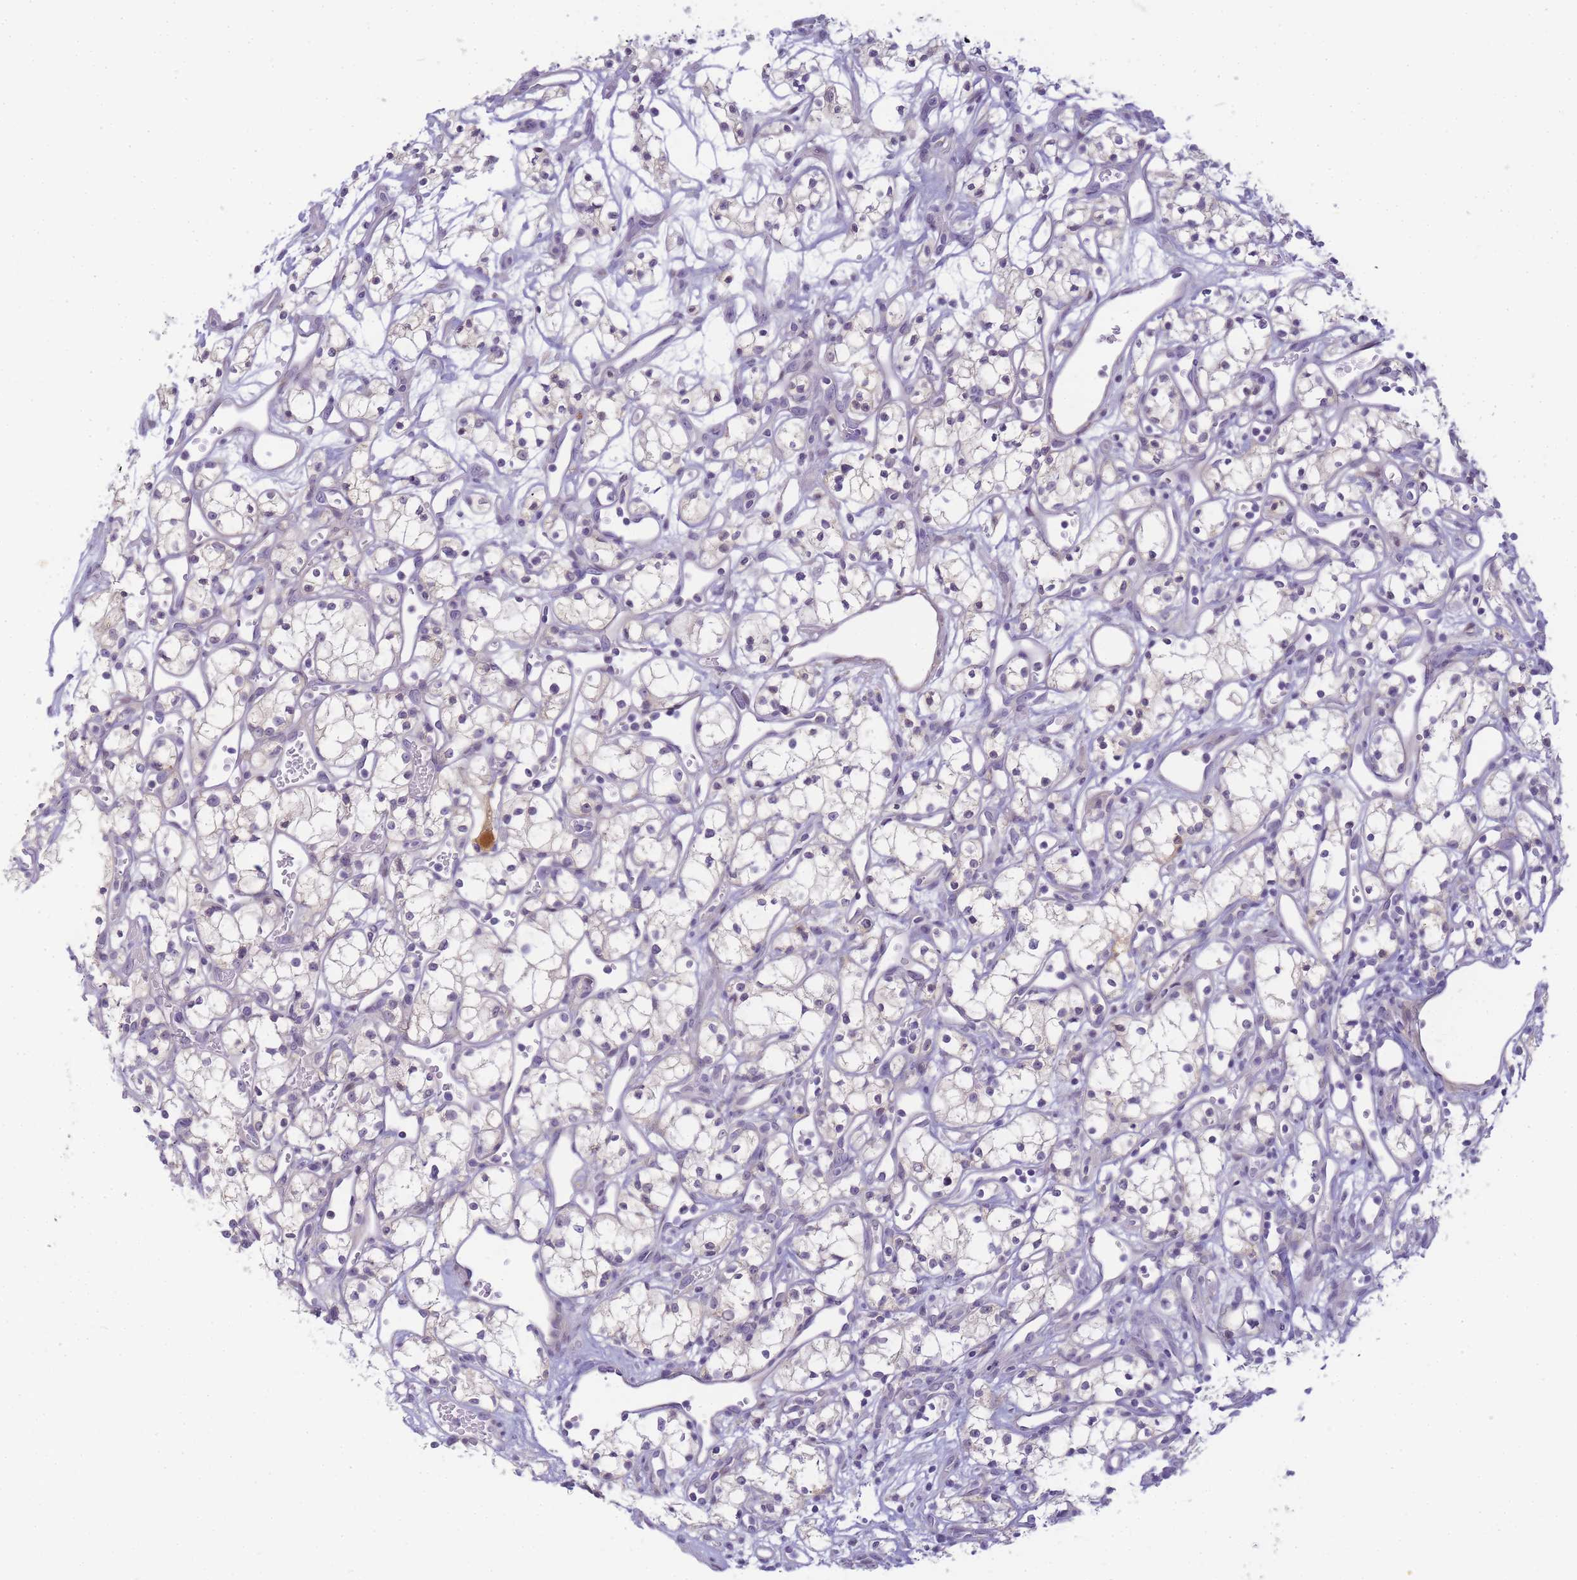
{"staining": {"intensity": "weak", "quantity": "<25%", "location": "cytoplasmic/membranous"}, "tissue": "renal cancer", "cell_type": "Tumor cells", "image_type": "cancer", "snomed": [{"axis": "morphology", "description": "Adenocarcinoma, NOS"}, {"axis": "topography", "description": "Kidney"}], "caption": "Human renal cancer (adenocarcinoma) stained for a protein using immunohistochemistry reveals no staining in tumor cells.", "gene": "RRAD", "patient": {"sex": "male", "age": 59}}